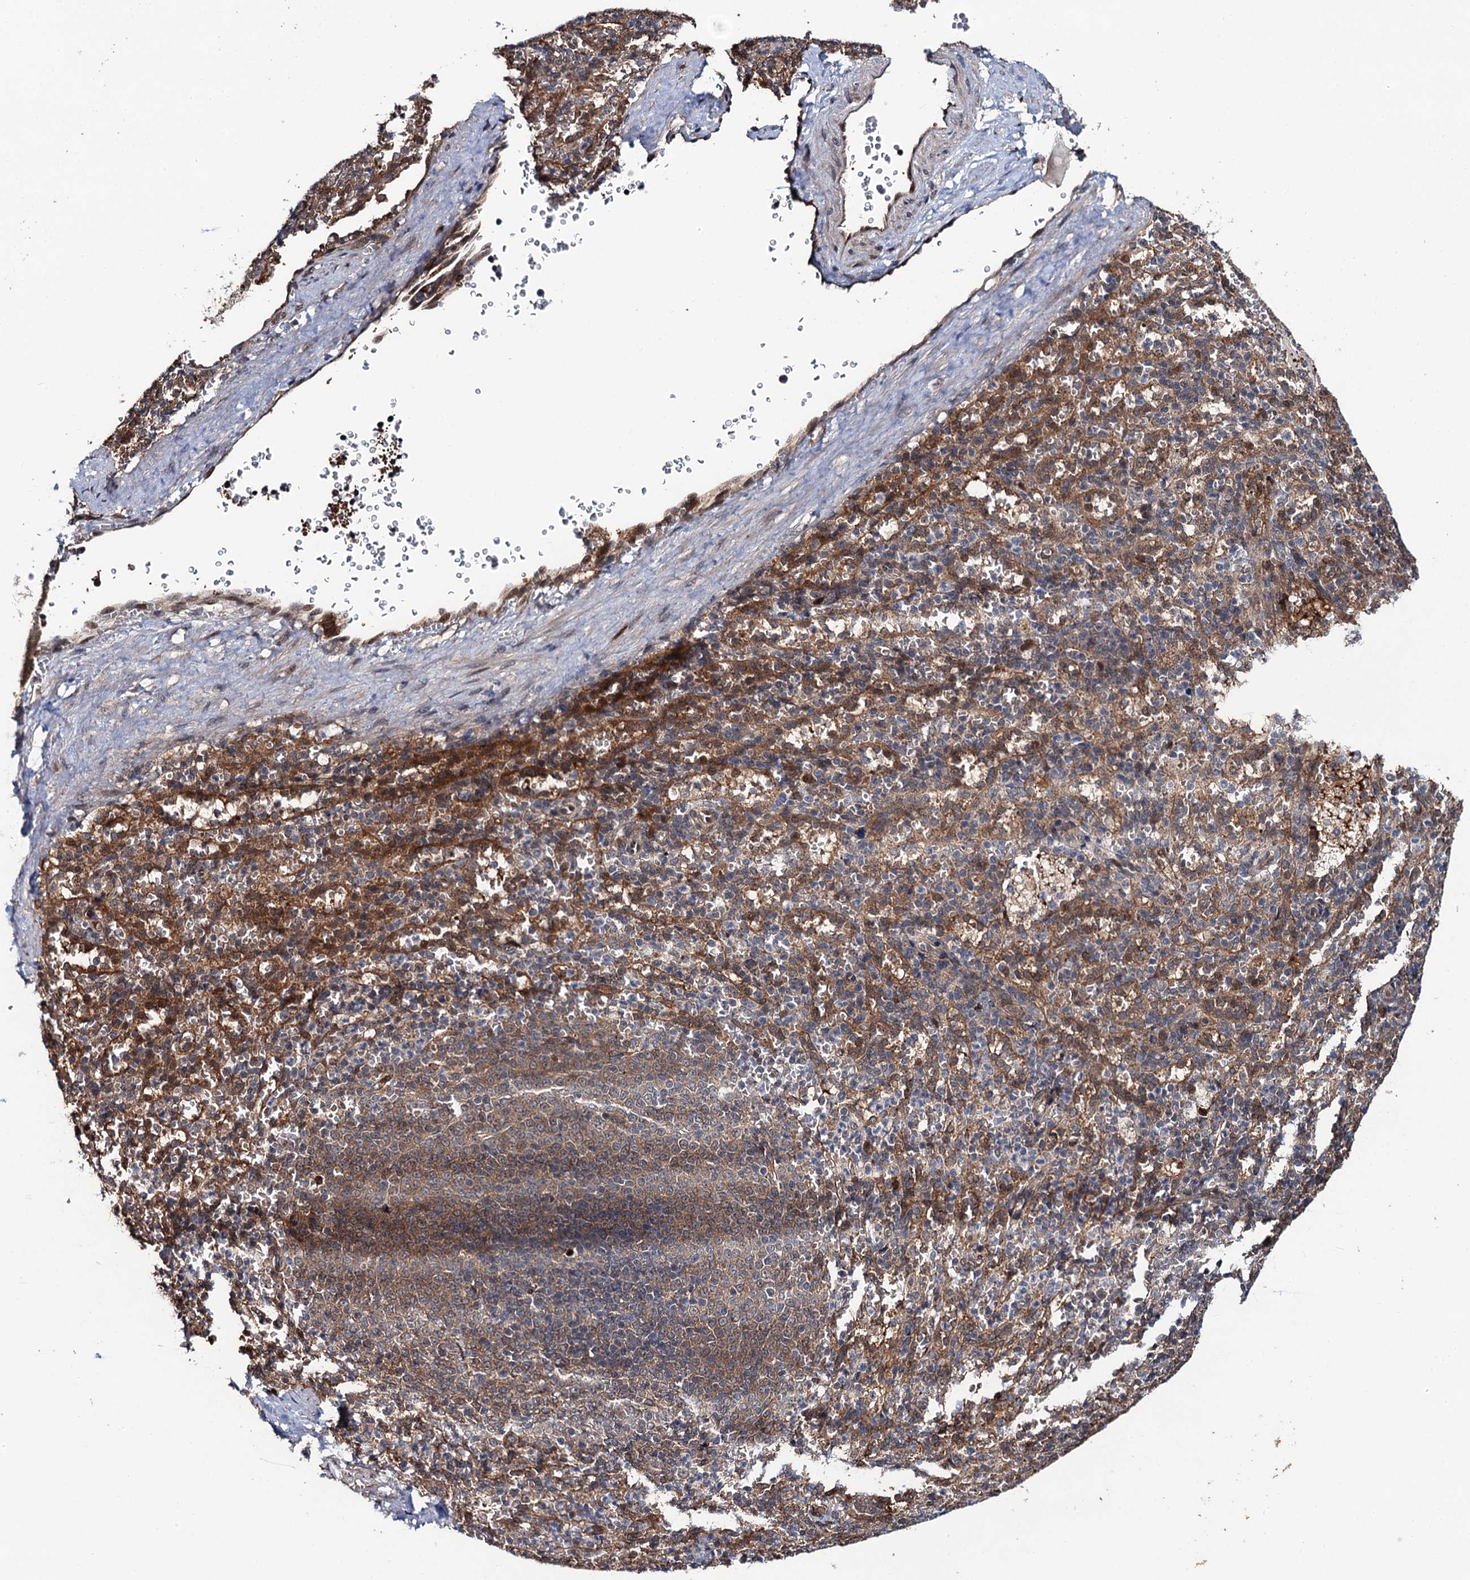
{"staining": {"intensity": "weak", "quantity": "25%-75%", "location": "cytoplasmic/membranous"}, "tissue": "spleen", "cell_type": "Cells in red pulp", "image_type": "normal", "snomed": [{"axis": "morphology", "description": "Normal tissue, NOS"}, {"axis": "topography", "description": "Spleen"}], "caption": "Spleen stained with a brown dye exhibits weak cytoplasmic/membranous positive staining in approximately 25%-75% of cells in red pulp.", "gene": "CDC23", "patient": {"sex": "female", "age": 21}}